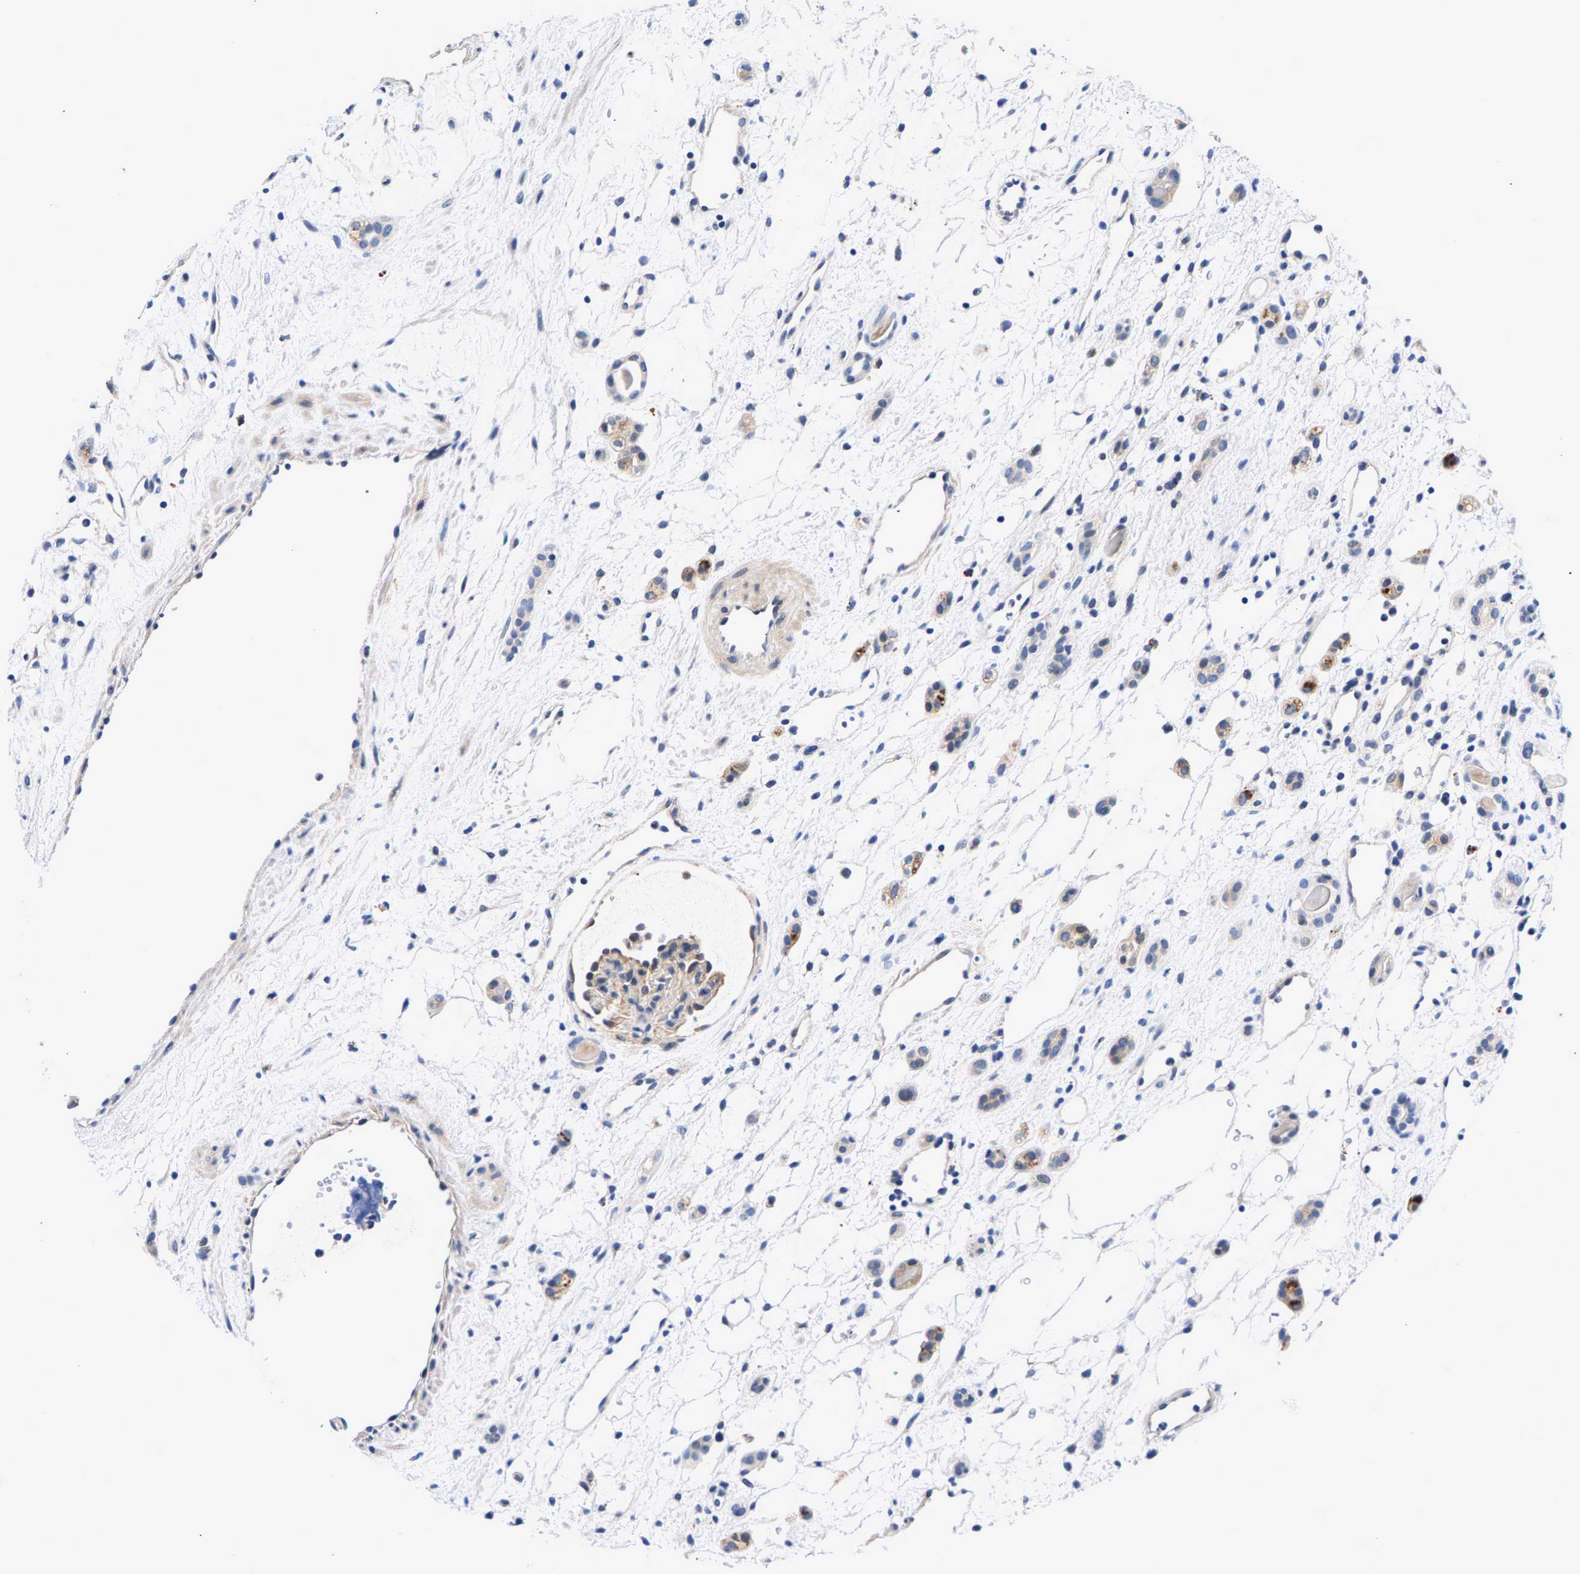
{"staining": {"intensity": "weak", "quantity": "25%-75%", "location": "cytoplasmic/membranous"}, "tissue": "renal cancer", "cell_type": "Tumor cells", "image_type": "cancer", "snomed": [{"axis": "morphology", "description": "Adenocarcinoma, NOS"}, {"axis": "topography", "description": "Kidney"}], "caption": "A low amount of weak cytoplasmic/membranous staining is present in approximately 25%-75% of tumor cells in adenocarcinoma (renal) tissue.", "gene": "P2RY4", "patient": {"sex": "female", "age": 60}}